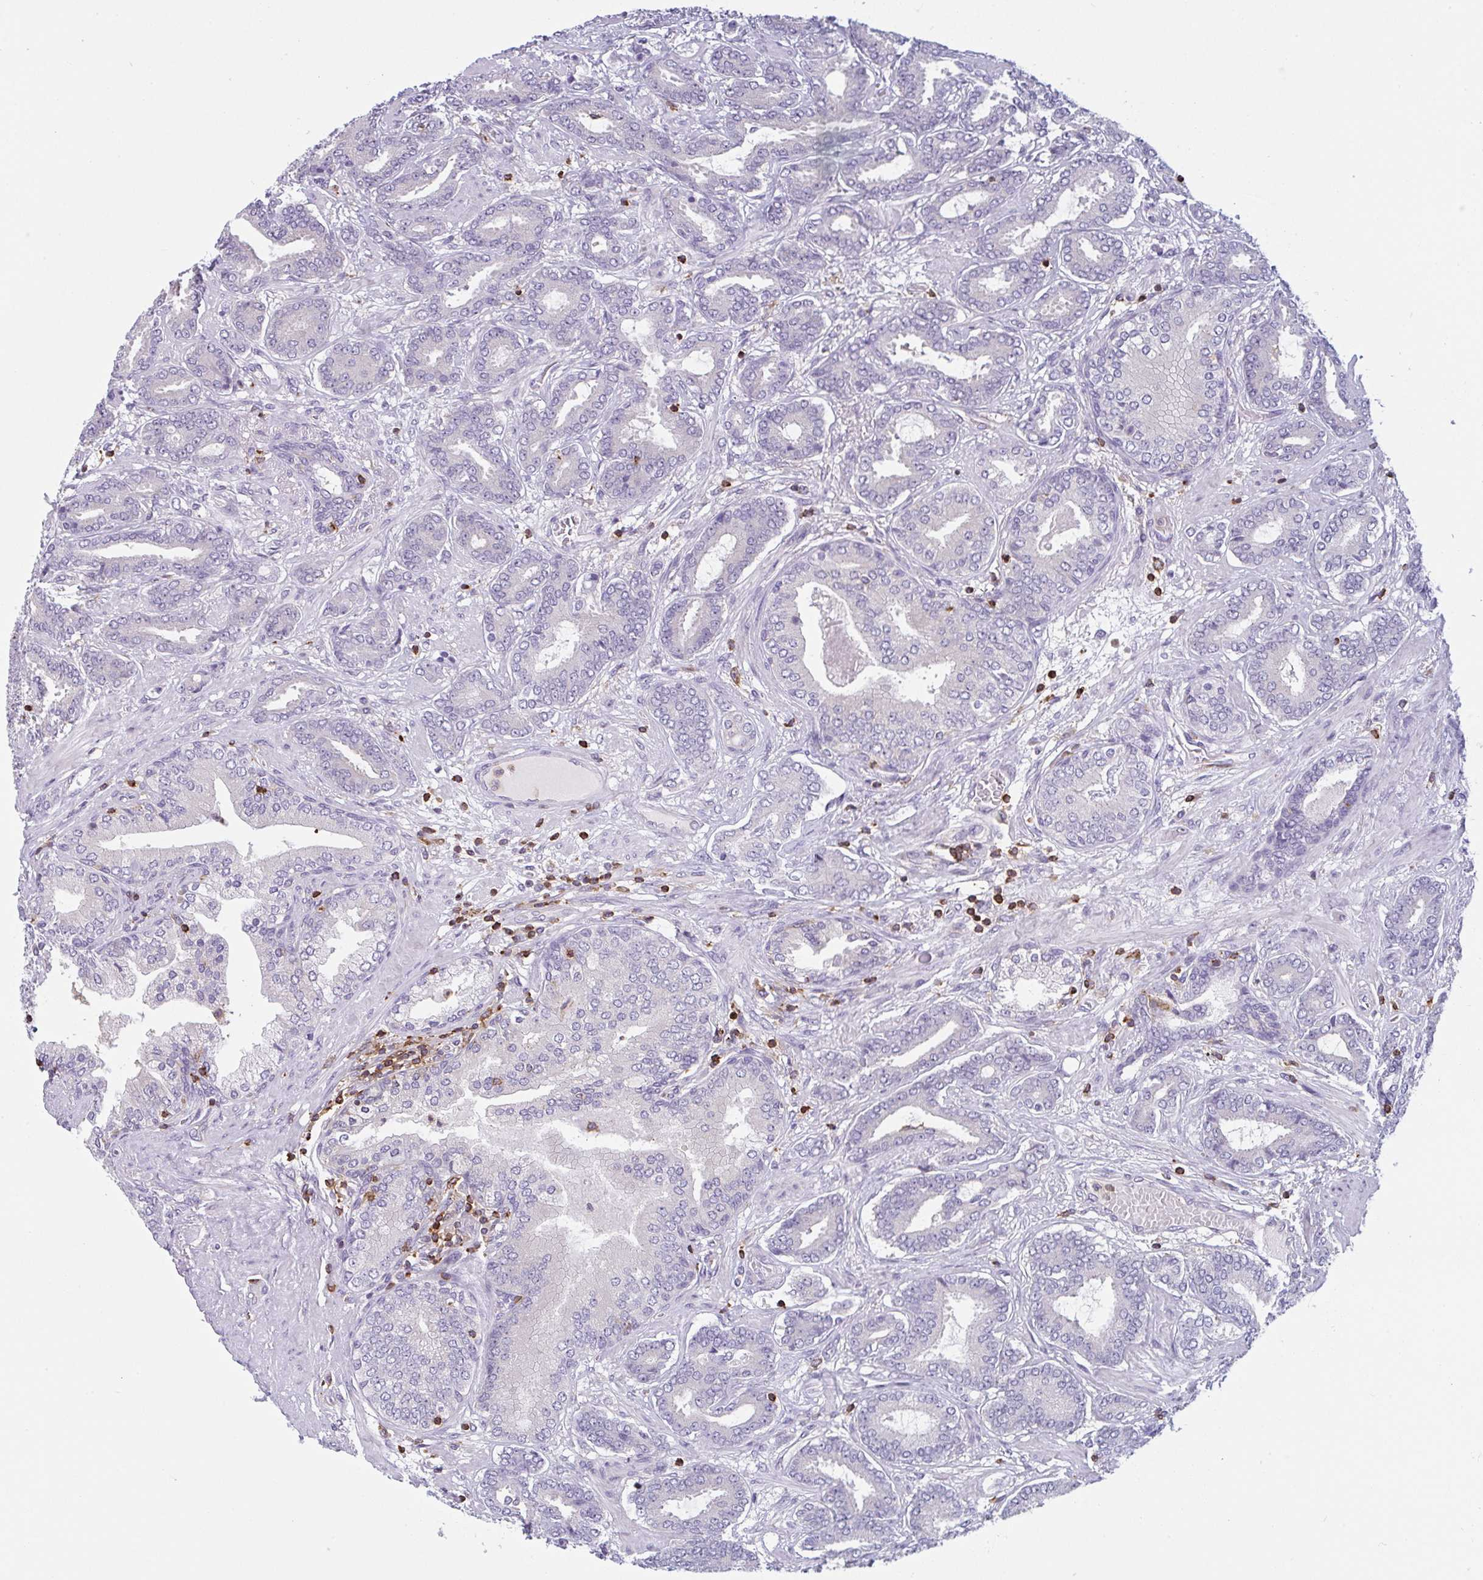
{"staining": {"intensity": "negative", "quantity": "none", "location": "none"}, "tissue": "prostate cancer", "cell_type": "Tumor cells", "image_type": "cancer", "snomed": [{"axis": "morphology", "description": "Adenocarcinoma, High grade"}, {"axis": "topography", "description": "Prostate"}], "caption": "A histopathology image of prostate cancer (high-grade adenocarcinoma) stained for a protein reveals no brown staining in tumor cells. The staining was performed using DAB to visualize the protein expression in brown, while the nuclei were stained in blue with hematoxylin (Magnification: 20x).", "gene": "CD80", "patient": {"sex": "male", "age": 62}}